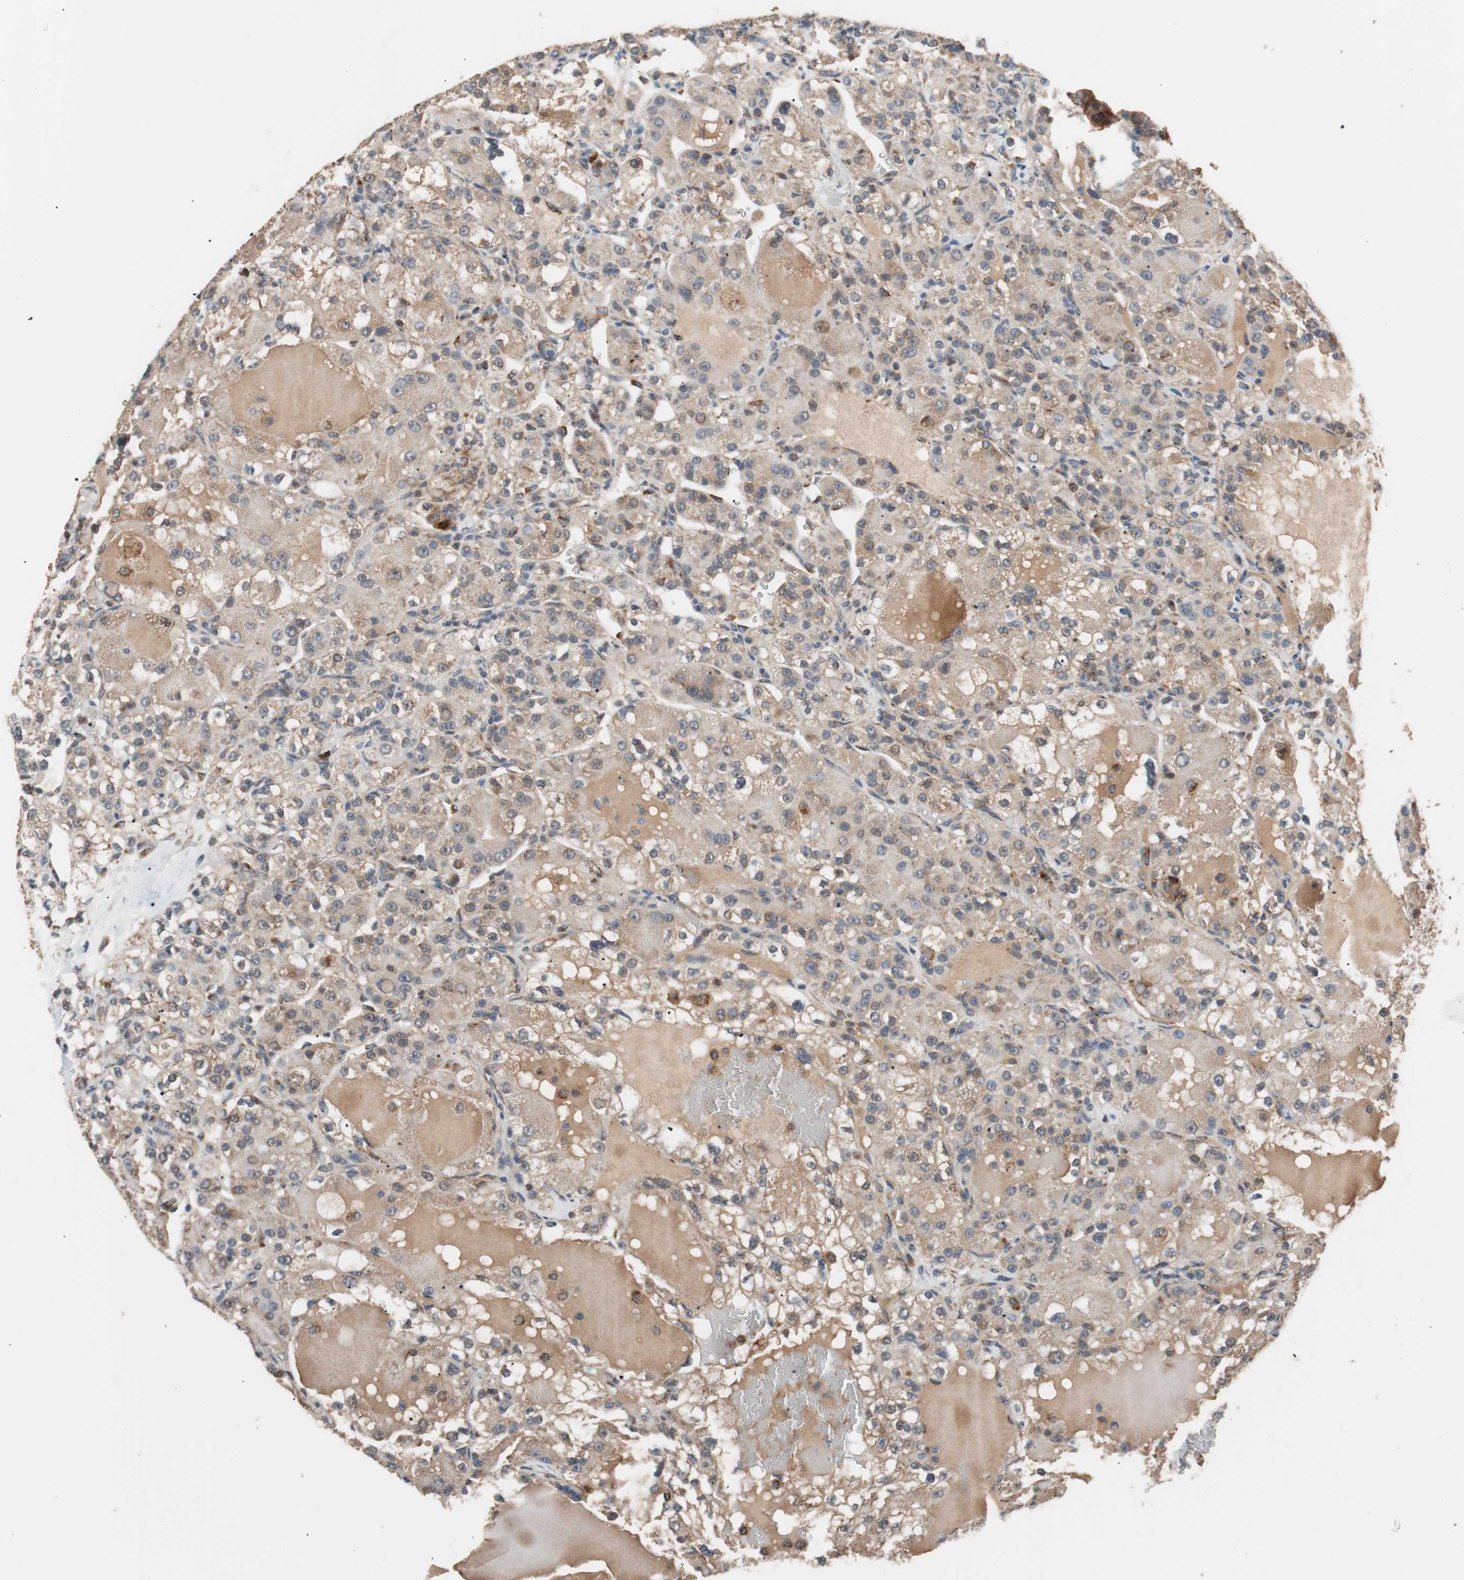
{"staining": {"intensity": "moderate", "quantity": ">75%", "location": "cytoplasmic/membranous"}, "tissue": "renal cancer", "cell_type": "Tumor cells", "image_type": "cancer", "snomed": [{"axis": "morphology", "description": "Normal tissue, NOS"}, {"axis": "morphology", "description": "Adenocarcinoma, NOS"}, {"axis": "topography", "description": "Kidney"}], "caption": "Approximately >75% of tumor cells in renal cancer demonstrate moderate cytoplasmic/membranous protein expression as visualized by brown immunohistochemical staining.", "gene": "PITRM1", "patient": {"sex": "male", "age": 61}}